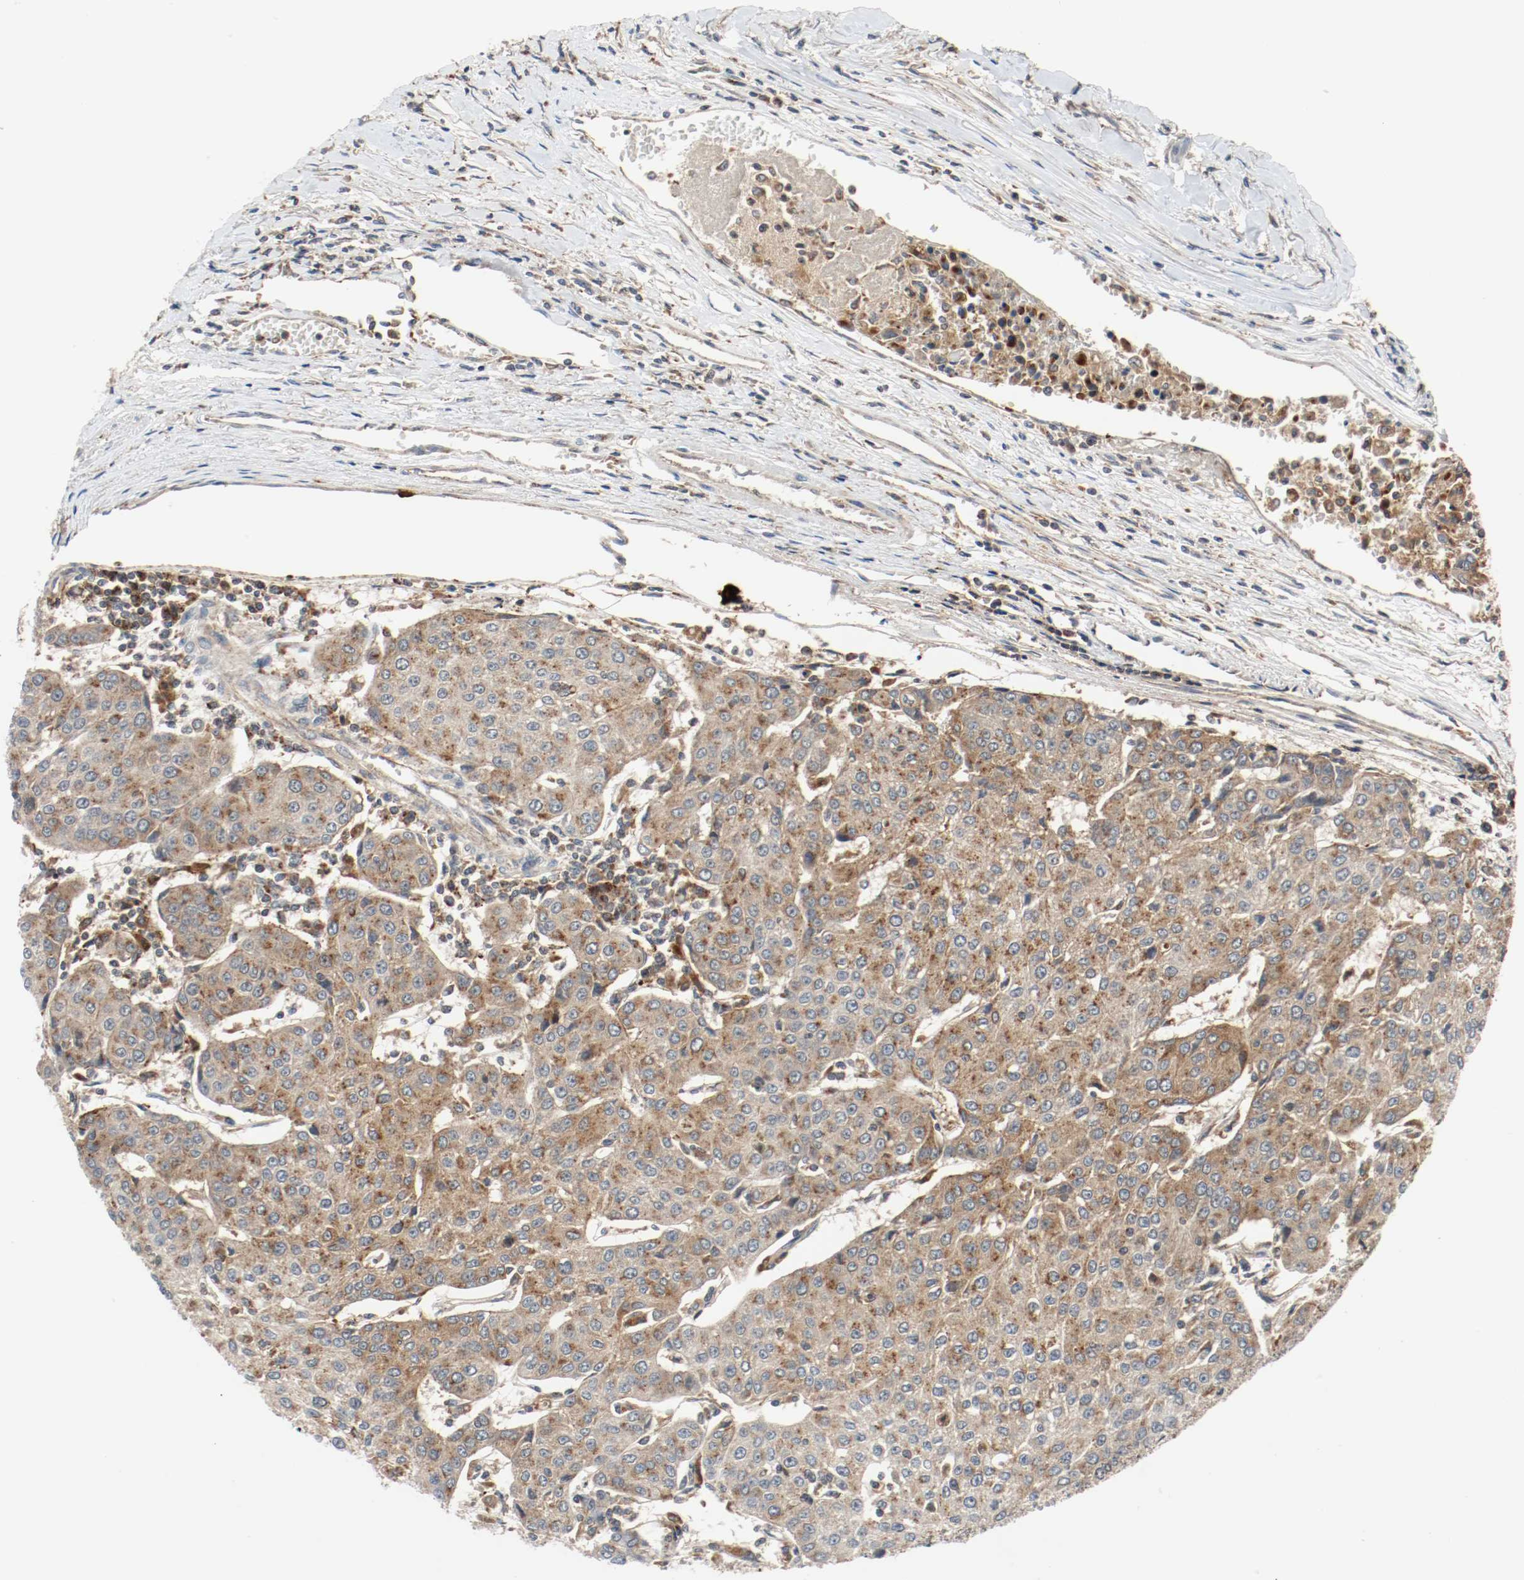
{"staining": {"intensity": "moderate", "quantity": ">75%", "location": "cytoplasmic/membranous"}, "tissue": "urothelial cancer", "cell_type": "Tumor cells", "image_type": "cancer", "snomed": [{"axis": "morphology", "description": "Urothelial carcinoma, High grade"}, {"axis": "topography", "description": "Urinary bladder"}], "caption": "Protein staining of high-grade urothelial carcinoma tissue displays moderate cytoplasmic/membranous staining in about >75% of tumor cells.", "gene": "LAMP2", "patient": {"sex": "female", "age": 85}}